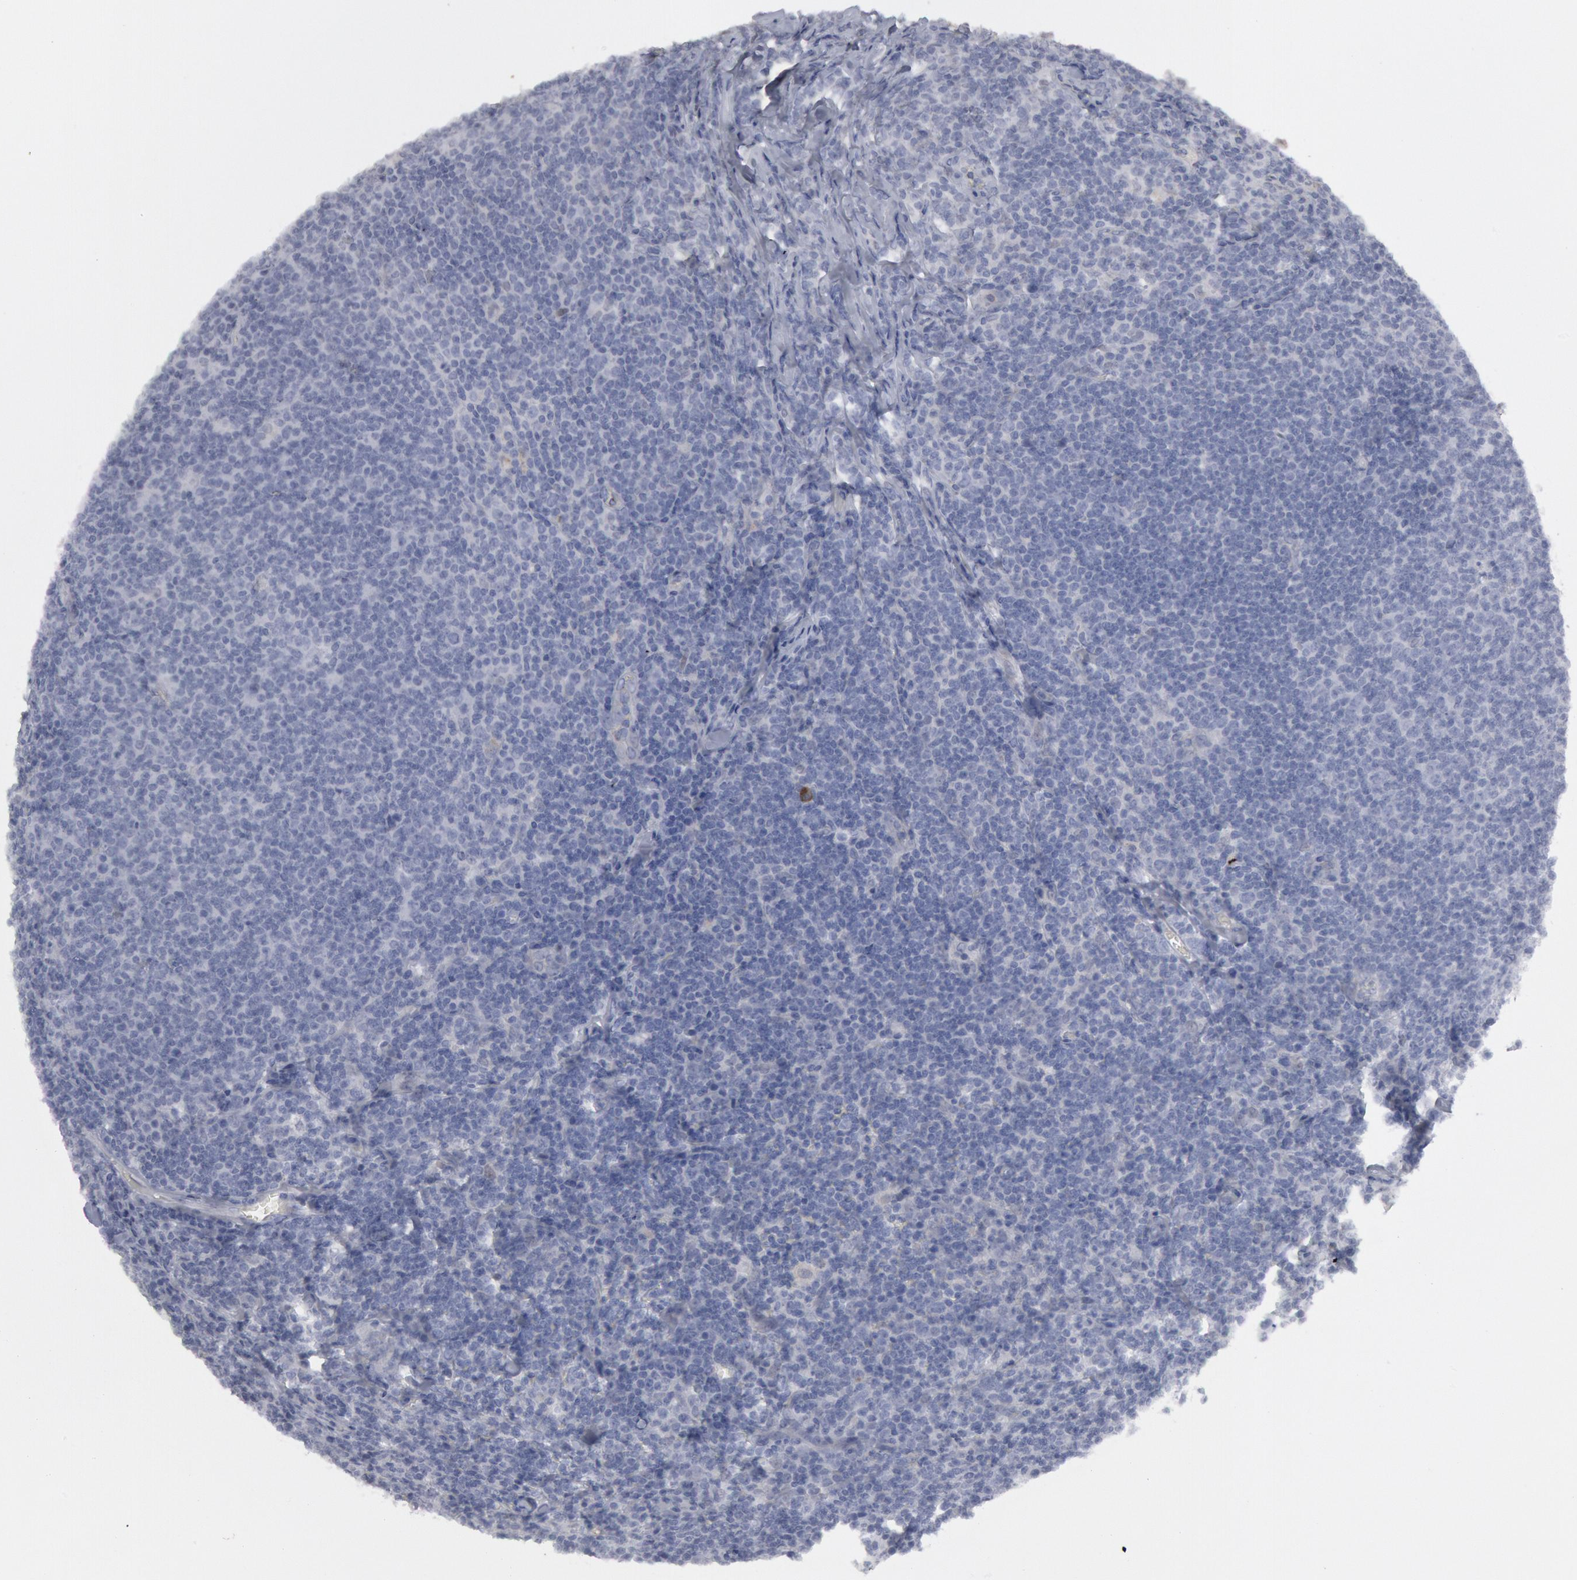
{"staining": {"intensity": "negative", "quantity": "none", "location": "none"}, "tissue": "lymphoma", "cell_type": "Tumor cells", "image_type": "cancer", "snomed": [{"axis": "morphology", "description": "Malignant lymphoma, non-Hodgkin's type, Low grade"}, {"axis": "topography", "description": "Lymph node"}], "caption": "Immunohistochemistry (IHC) micrograph of neoplastic tissue: human lymphoma stained with DAB (3,3'-diaminobenzidine) reveals no significant protein staining in tumor cells.", "gene": "DMC1", "patient": {"sex": "male", "age": 74}}